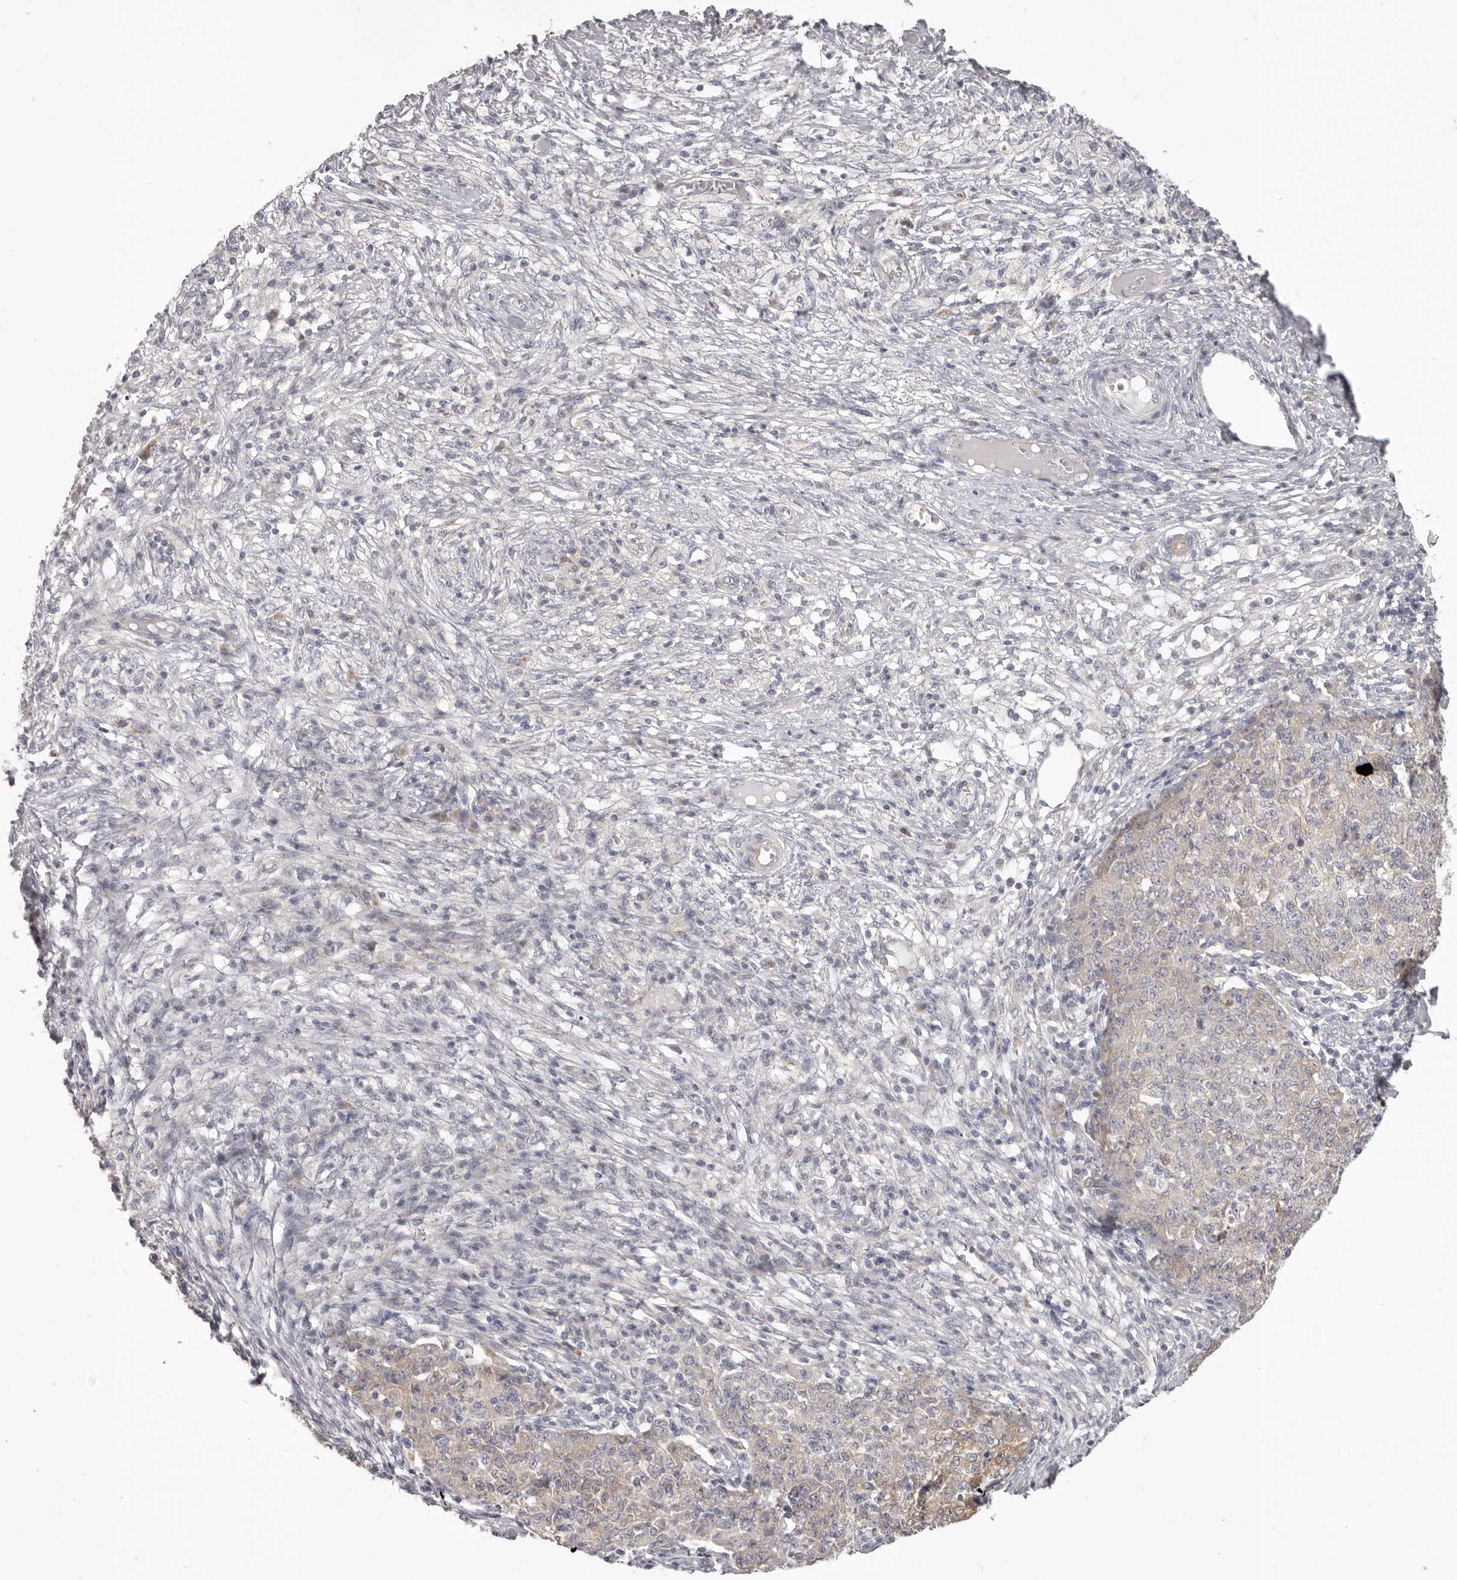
{"staining": {"intensity": "weak", "quantity": "<25%", "location": "cytoplasmic/membranous"}, "tissue": "ovarian cancer", "cell_type": "Tumor cells", "image_type": "cancer", "snomed": [{"axis": "morphology", "description": "Carcinoma, endometroid"}, {"axis": "topography", "description": "Ovary"}], "caption": "Micrograph shows no protein expression in tumor cells of endometroid carcinoma (ovarian) tissue.", "gene": "OTUD3", "patient": {"sex": "female", "age": 42}}